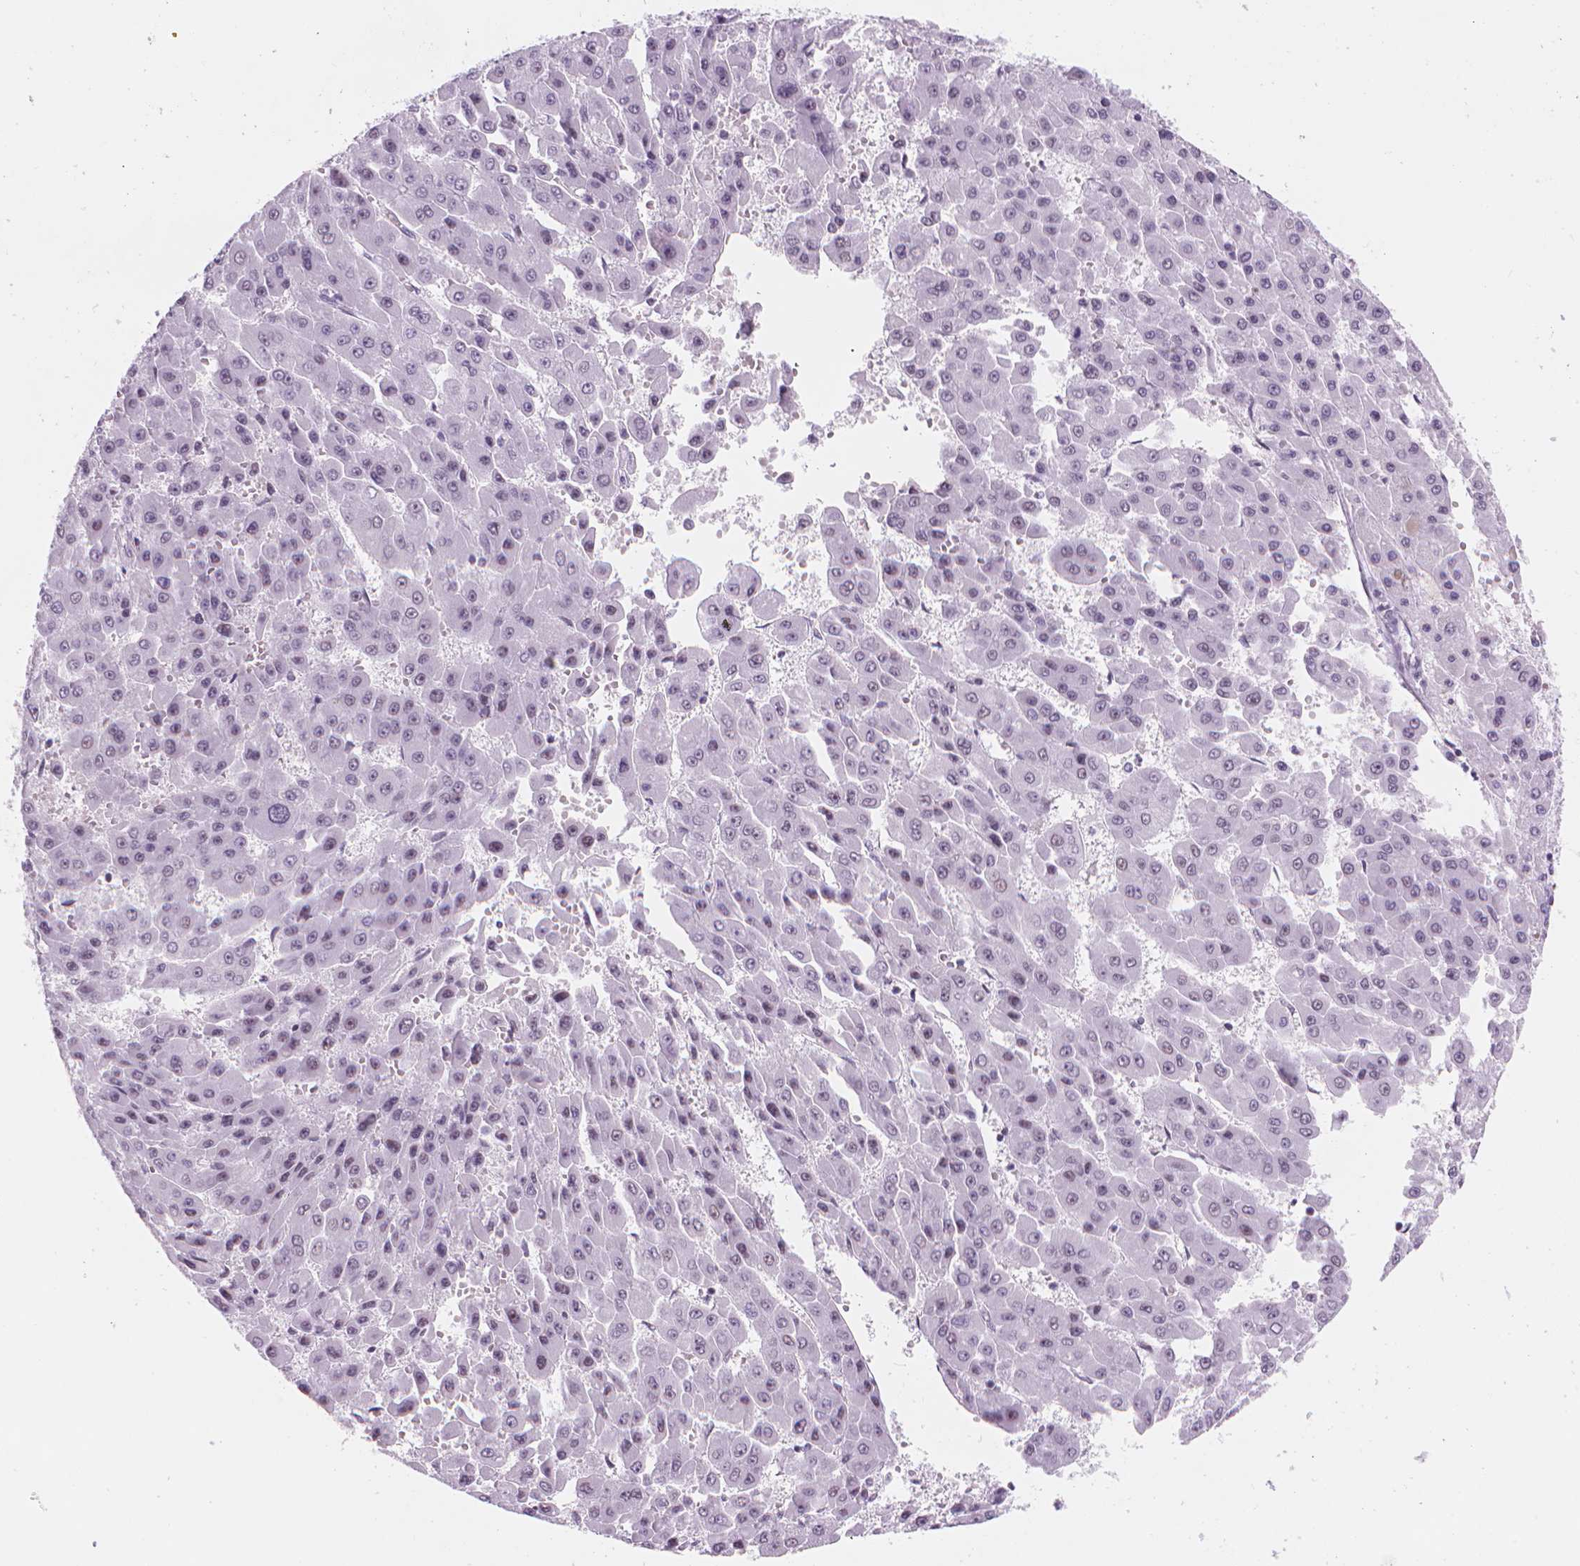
{"staining": {"intensity": "negative", "quantity": "none", "location": "none"}, "tissue": "liver cancer", "cell_type": "Tumor cells", "image_type": "cancer", "snomed": [{"axis": "morphology", "description": "Carcinoma, Hepatocellular, NOS"}, {"axis": "topography", "description": "Liver"}], "caption": "Micrograph shows no significant protein positivity in tumor cells of hepatocellular carcinoma (liver).", "gene": "POLR3D", "patient": {"sex": "male", "age": 78}}